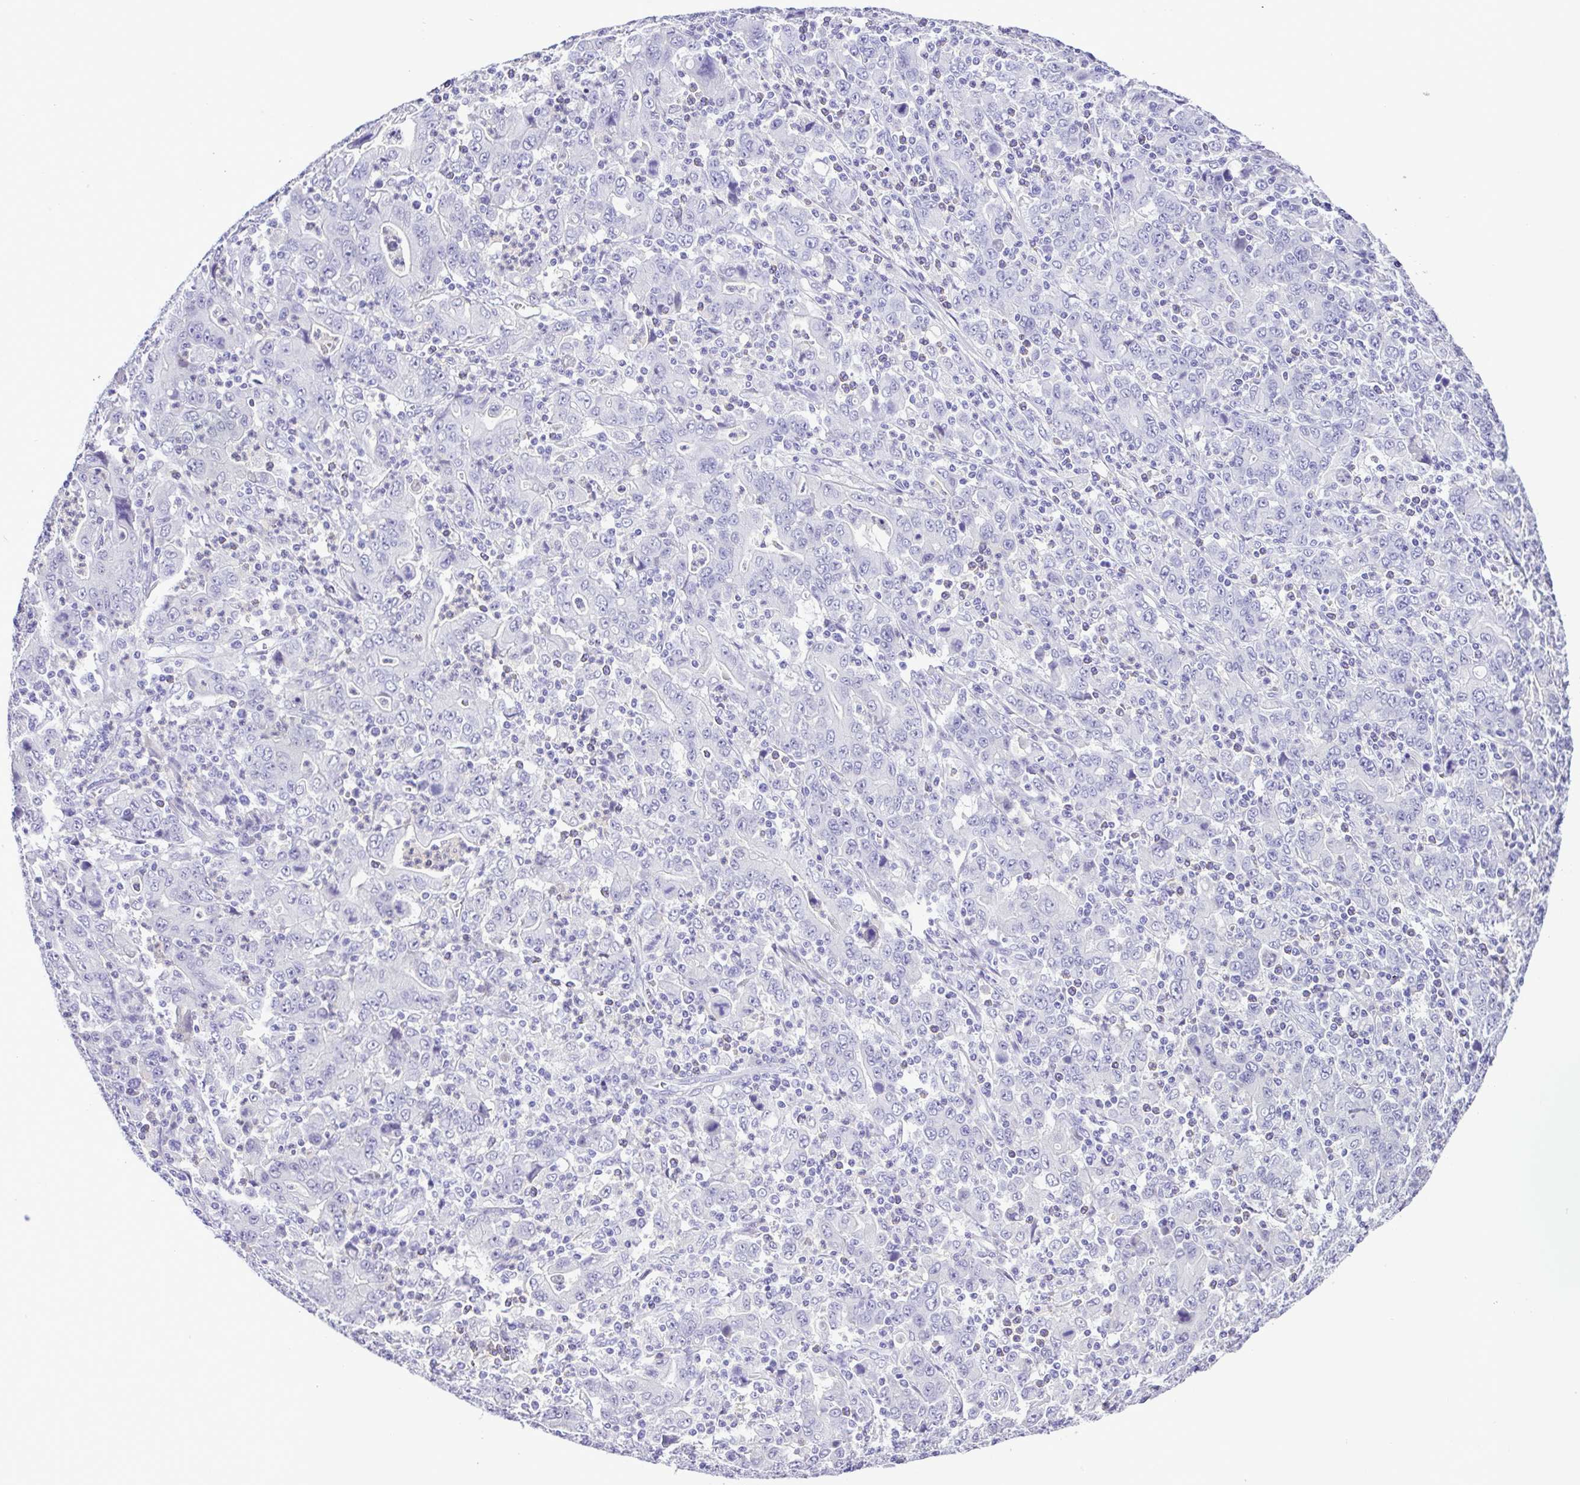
{"staining": {"intensity": "negative", "quantity": "none", "location": "none"}, "tissue": "stomach cancer", "cell_type": "Tumor cells", "image_type": "cancer", "snomed": [{"axis": "morphology", "description": "Adenocarcinoma, NOS"}, {"axis": "topography", "description": "Stomach, upper"}], "caption": "Protein analysis of adenocarcinoma (stomach) exhibits no significant positivity in tumor cells. The staining is performed using DAB (3,3'-diaminobenzidine) brown chromogen with nuclei counter-stained in using hematoxylin.", "gene": "SYT1", "patient": {"sex": "male", "age": 69}}